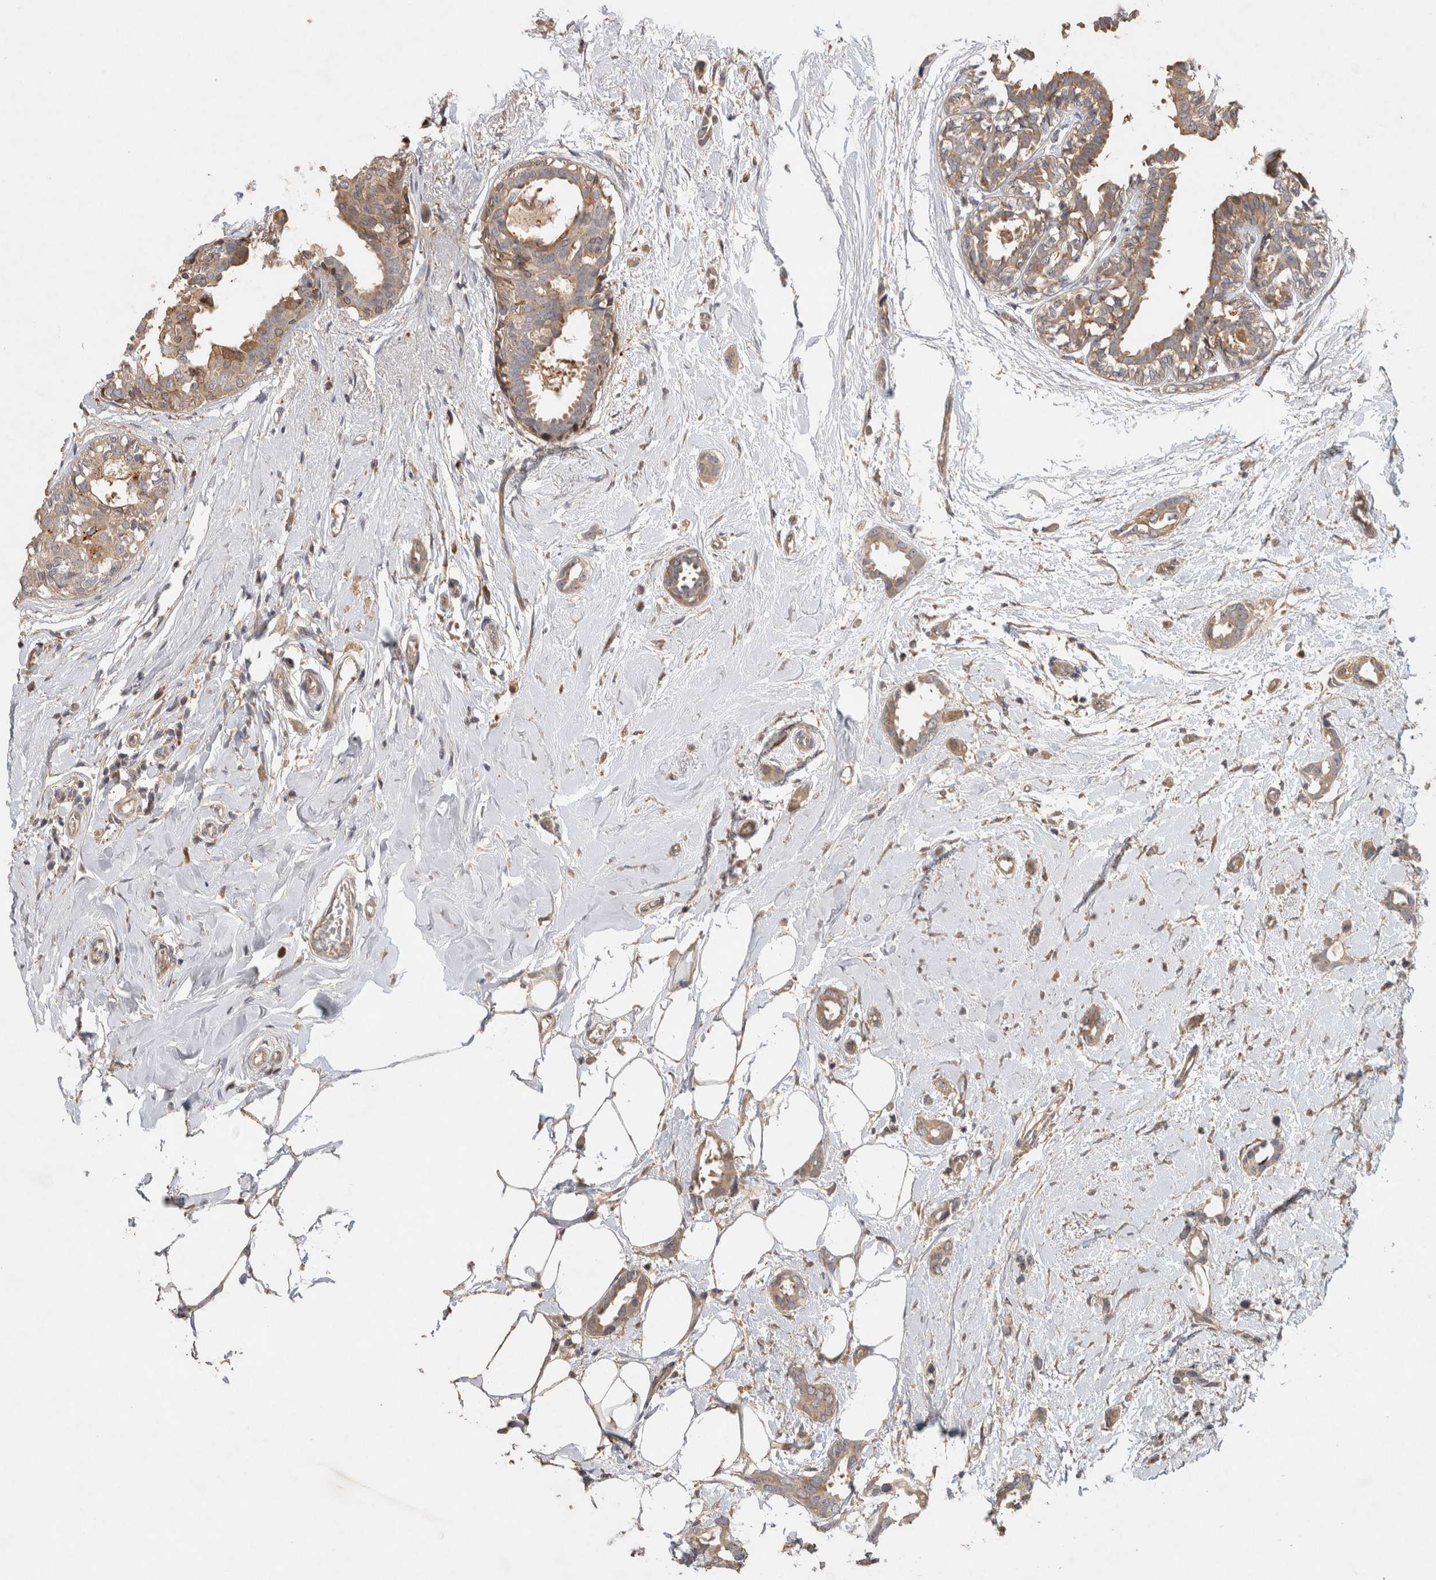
{"staining": {"intensity": "moderate", "quantity": ">75%", "location": "cytoplasmic/membranous"}, "tissue": "breast cancer", "cell_type": "Tumor cells", "image_type": "cancer", "snomed": [{"axis": "morphology", "description": "Duct carcinoma"}, {"axis": "topography", "description": "Breast"}], "caption": "A medium amount of moderate cytoplasmic/membranous expression is appreciated in approximately >75% of tumor cells in breast cancer tissue.", "gene": "VEPH1", "patient": {"sex": "female", "age": 55}}